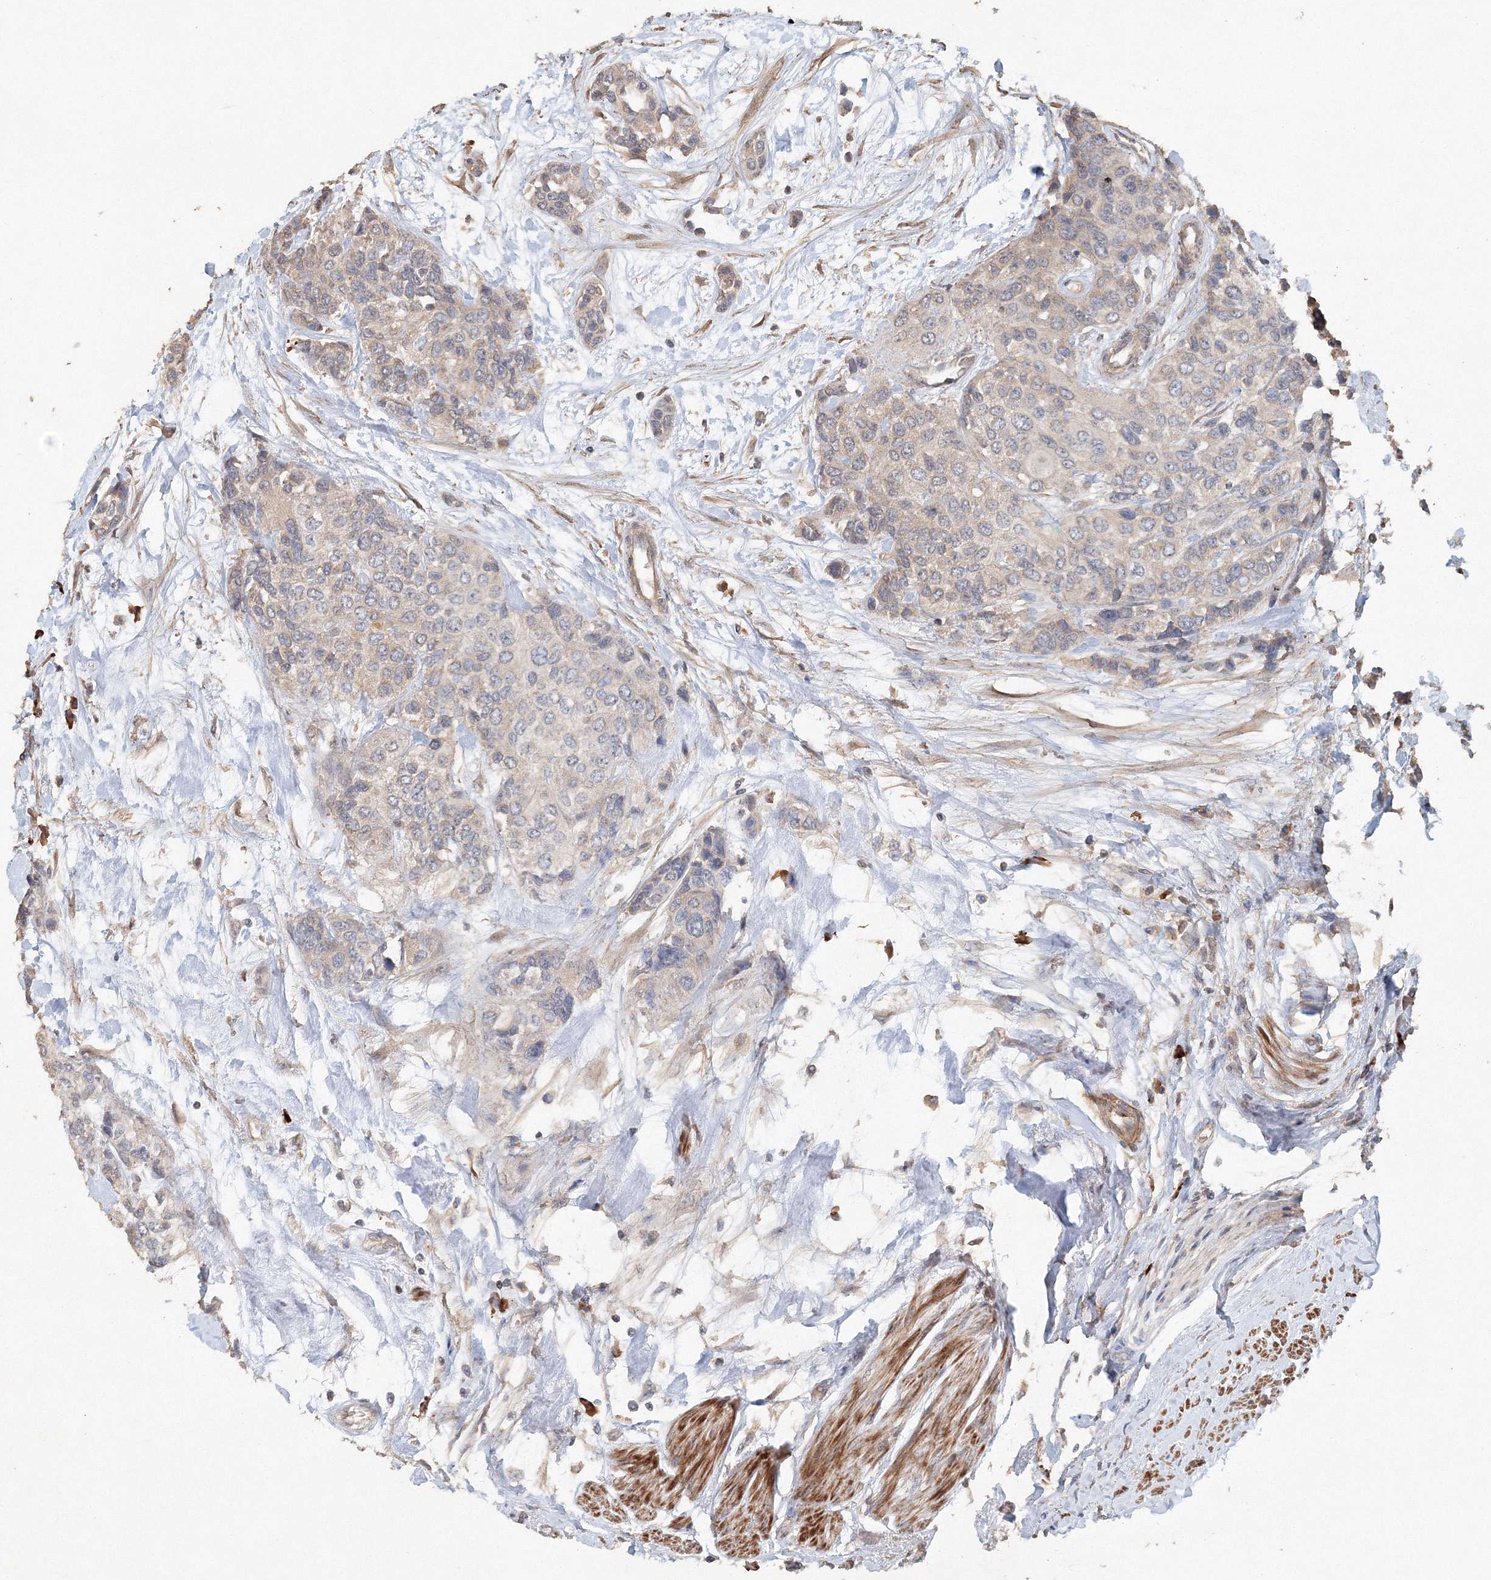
{"staining": {"intensity": "negative", "quantity": "none", "location": "none"}, "tissue": "urothelial cancer", "cell_type": "Tumor cells", "image_type": "cancer", "snomed": [{"axis": "morphology", "description": "Normal tissue, NOS"}, {"axis": "morphology", "description": "Urothelial carcinoma, High grade"}, {"axis": "topography", "description": "Vascular tissue"}, {"axis": "topography", "description": "Urinary bladder"}], "caption": "The image displays no staining of tumor cells in urothelial cancer.", "gene": "NALF2", "patient": {"sex": "female", "age": 56}}